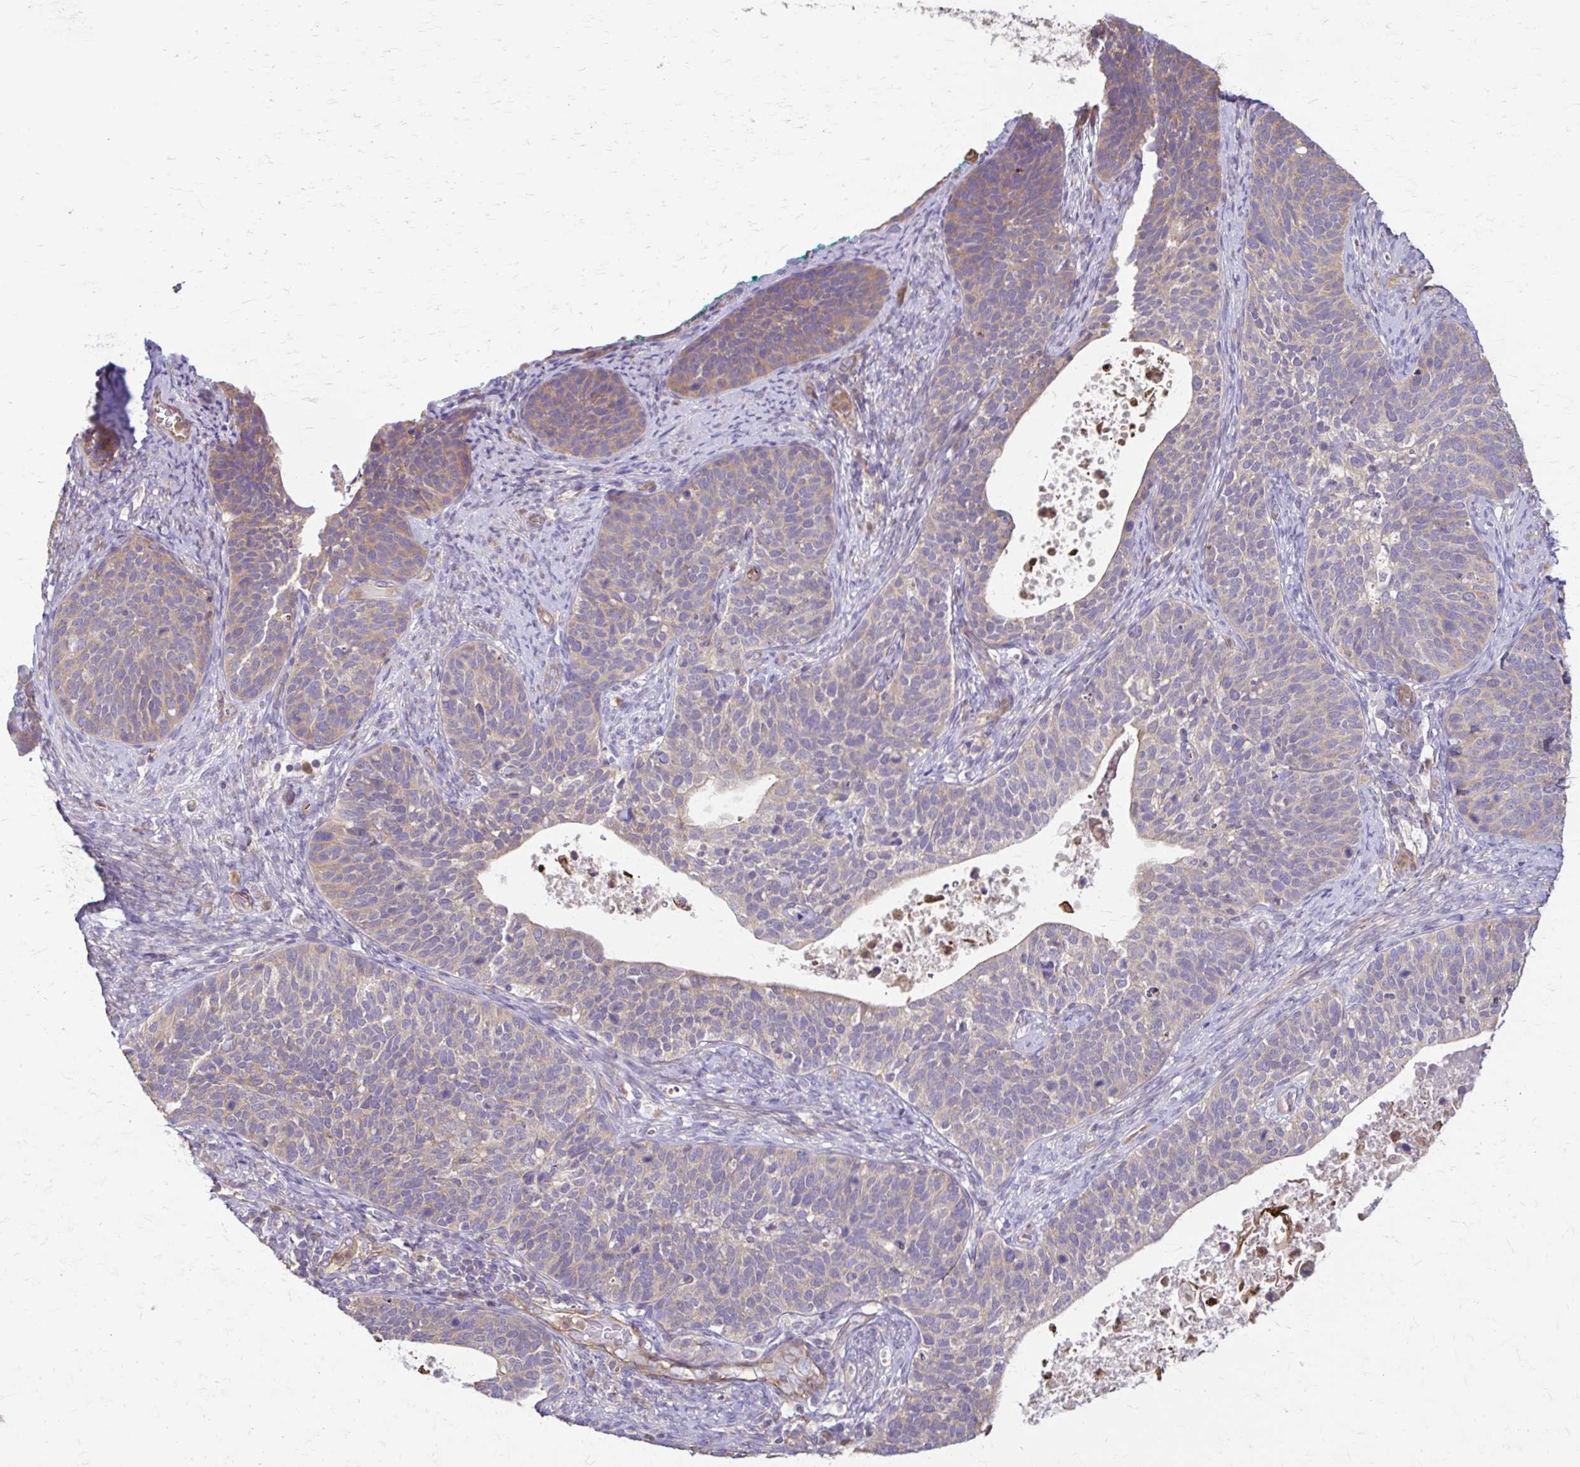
{"staining": {"intensity": "weak", "quantity": "<25%", "location": "cytoplasmic/membranous"}, "tissue": "cervical cancer", "cell_type": "Tumor cells", "image_type": "cancer", "snomed": [{"axis": "morphology", "description": "Squamous cell carcinoma, NOS"}, {"axis": "topography", "description": "Cervix"}], "caption": "IHC of cervical cancer (squamous cell carcinoma) exhibits no staining in tumor cells.", "gene": "DSP", "patient": {"sex": "female", "age": 69}}